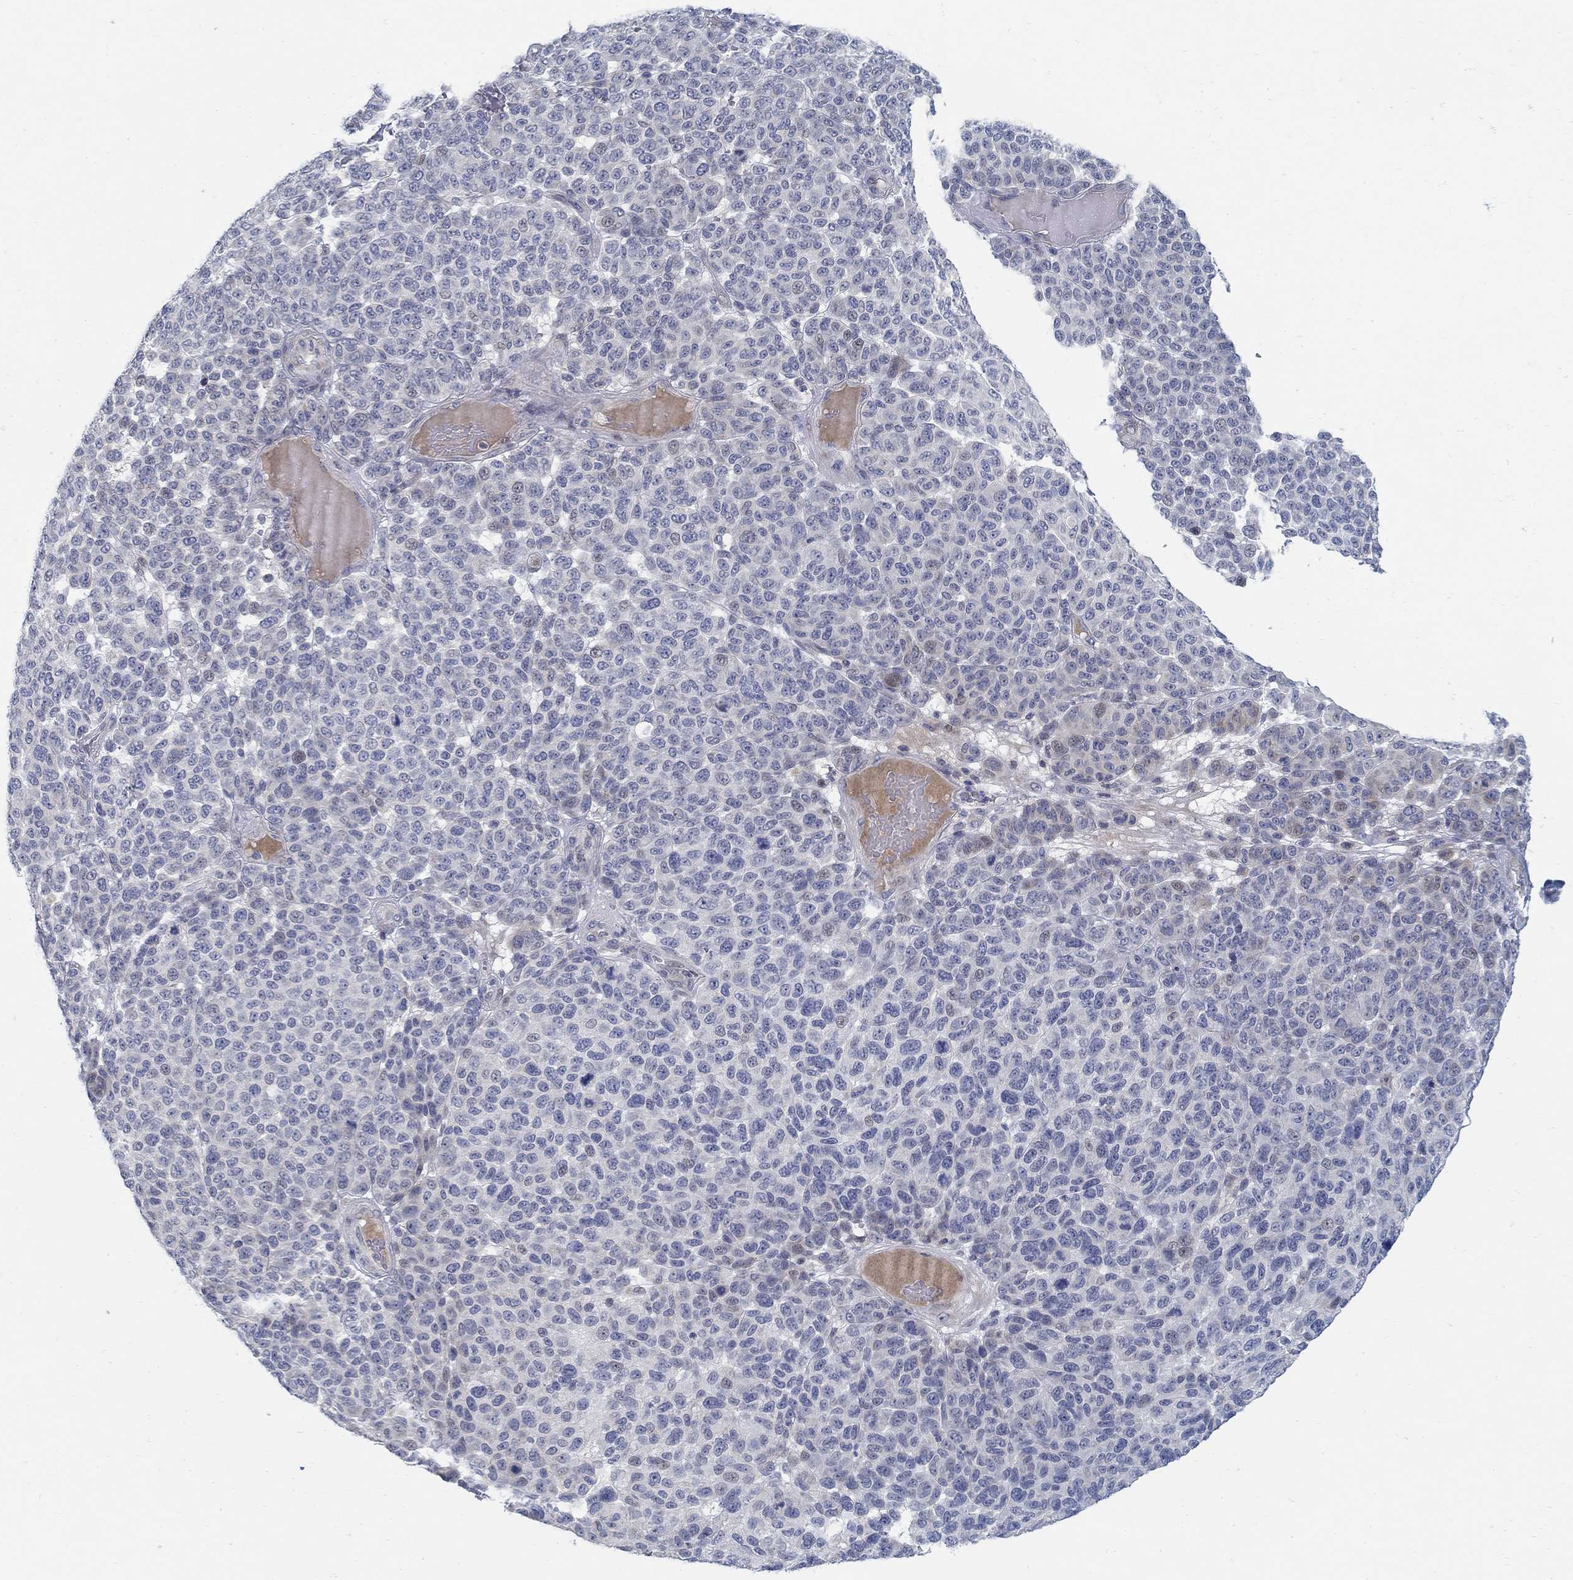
{"staining": {"intensity": "negative", "quantity": "none", "location": "none"}, "tissue": "melanoma", "cell_type": "Tumor cells", "image_type": "cancer", "snomed": [{"axis": "morphology", "description": "Malignant melanoma, NOS"}, {"axis": "topography", "description": "Skin"}], "caption": "Human melanoma stained for a protein using IHC reveals no expression in tumor cells.", "gene": "ANO7", "patient": {"sex": "male", "age": 59}}